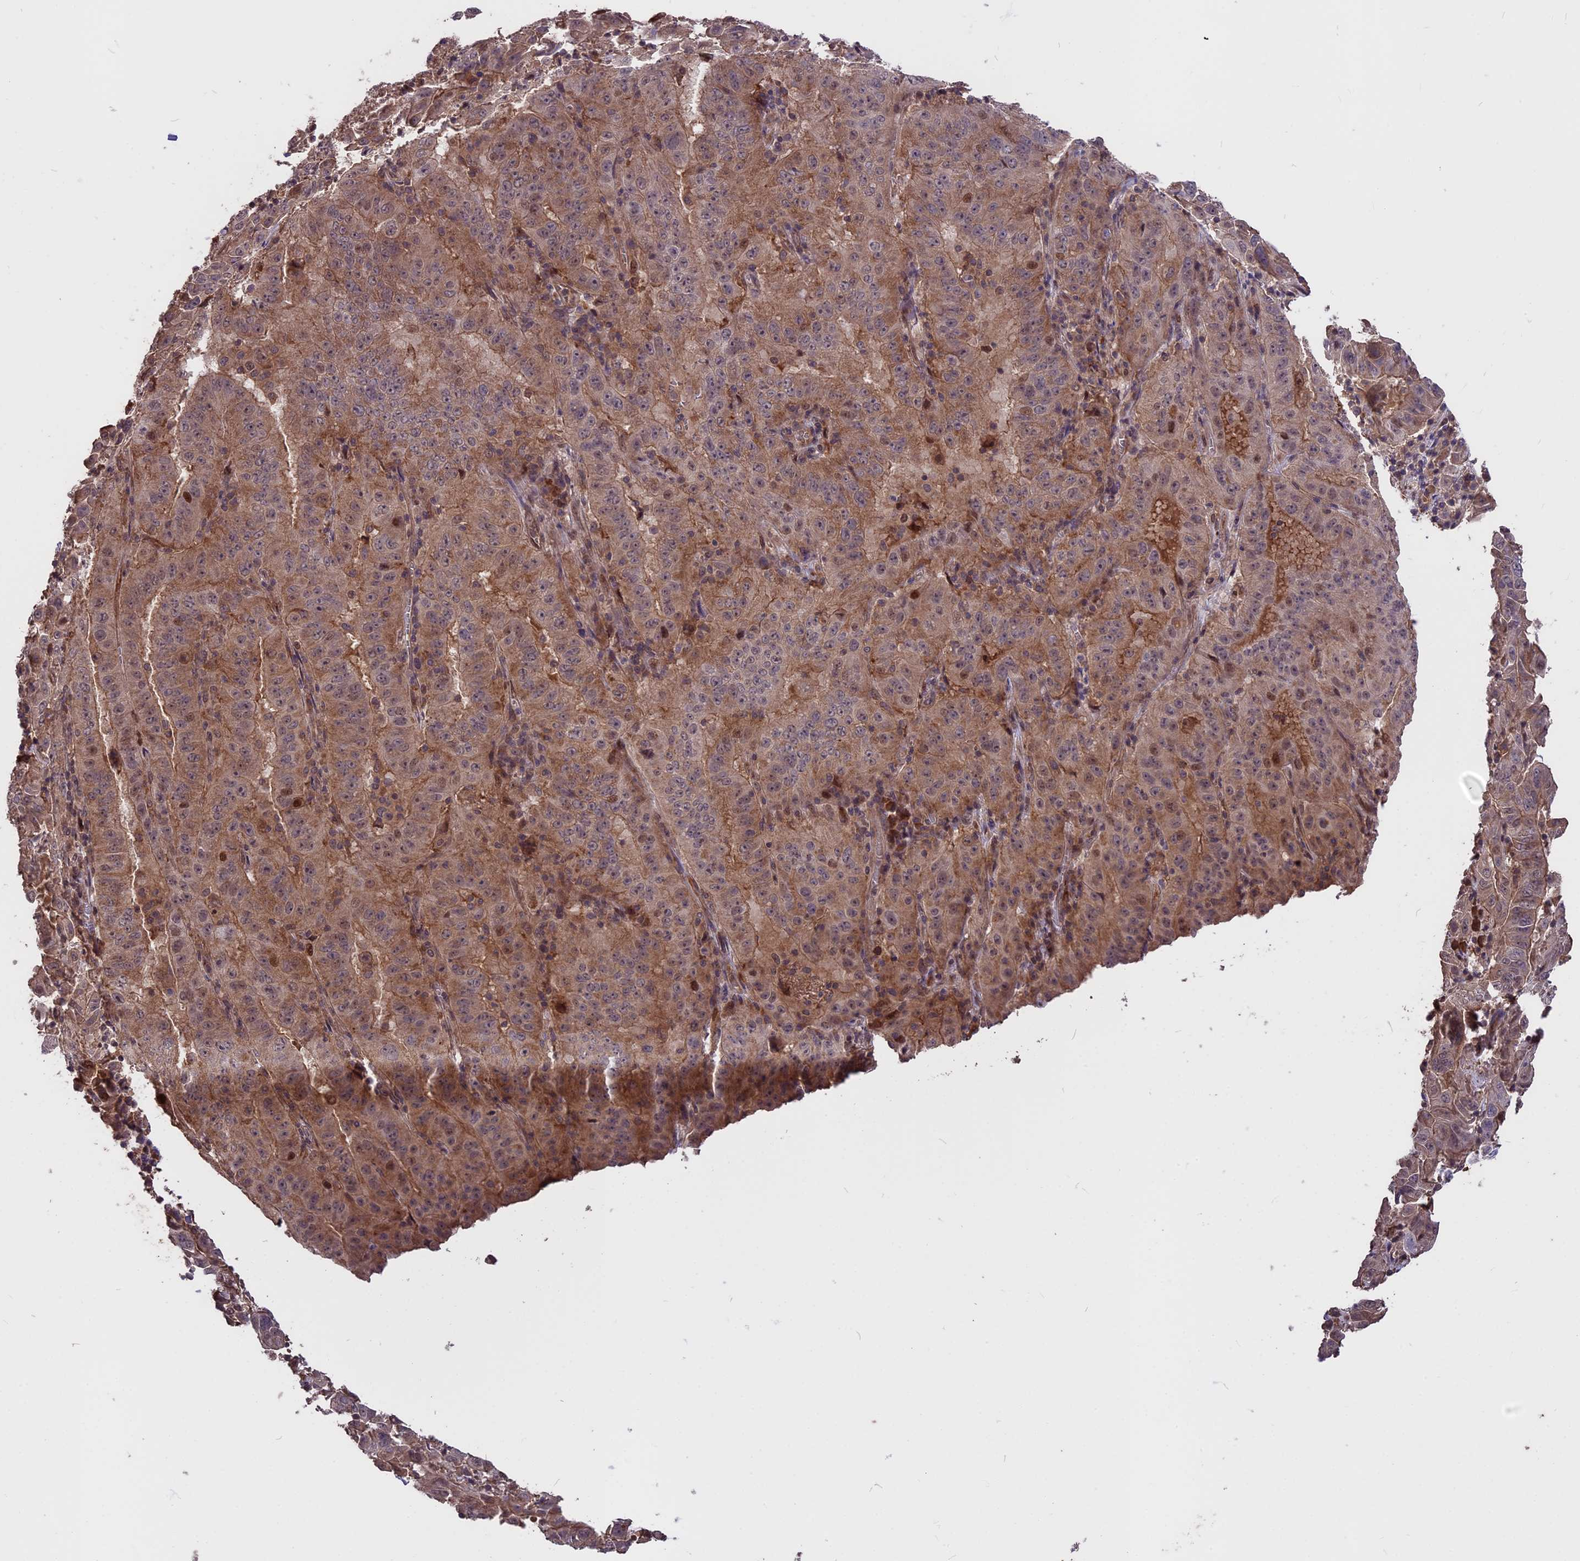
{"staining": {"intensity": "moderate", "quantity": ">75%", "location": "cytoplasmic/membranous,nuclear"}, "tissue": "pancreatic cancer", "cell_type": "Tumor cells", "image_type": "cancer", "snomed": [{"axis": "morphology", "description": "Adenocarcinoma, NOS"}, {"axis": "topography", "description": "Pancreas"}], "caption": "Moderate cytoplasmic/membranous and nuclear protein staining is seen in approximately >75% of tumor cells in pancreatic adenocarcinoma.", "gene": "ZNF598", "patient": {"sex": "male", "age": 63}}